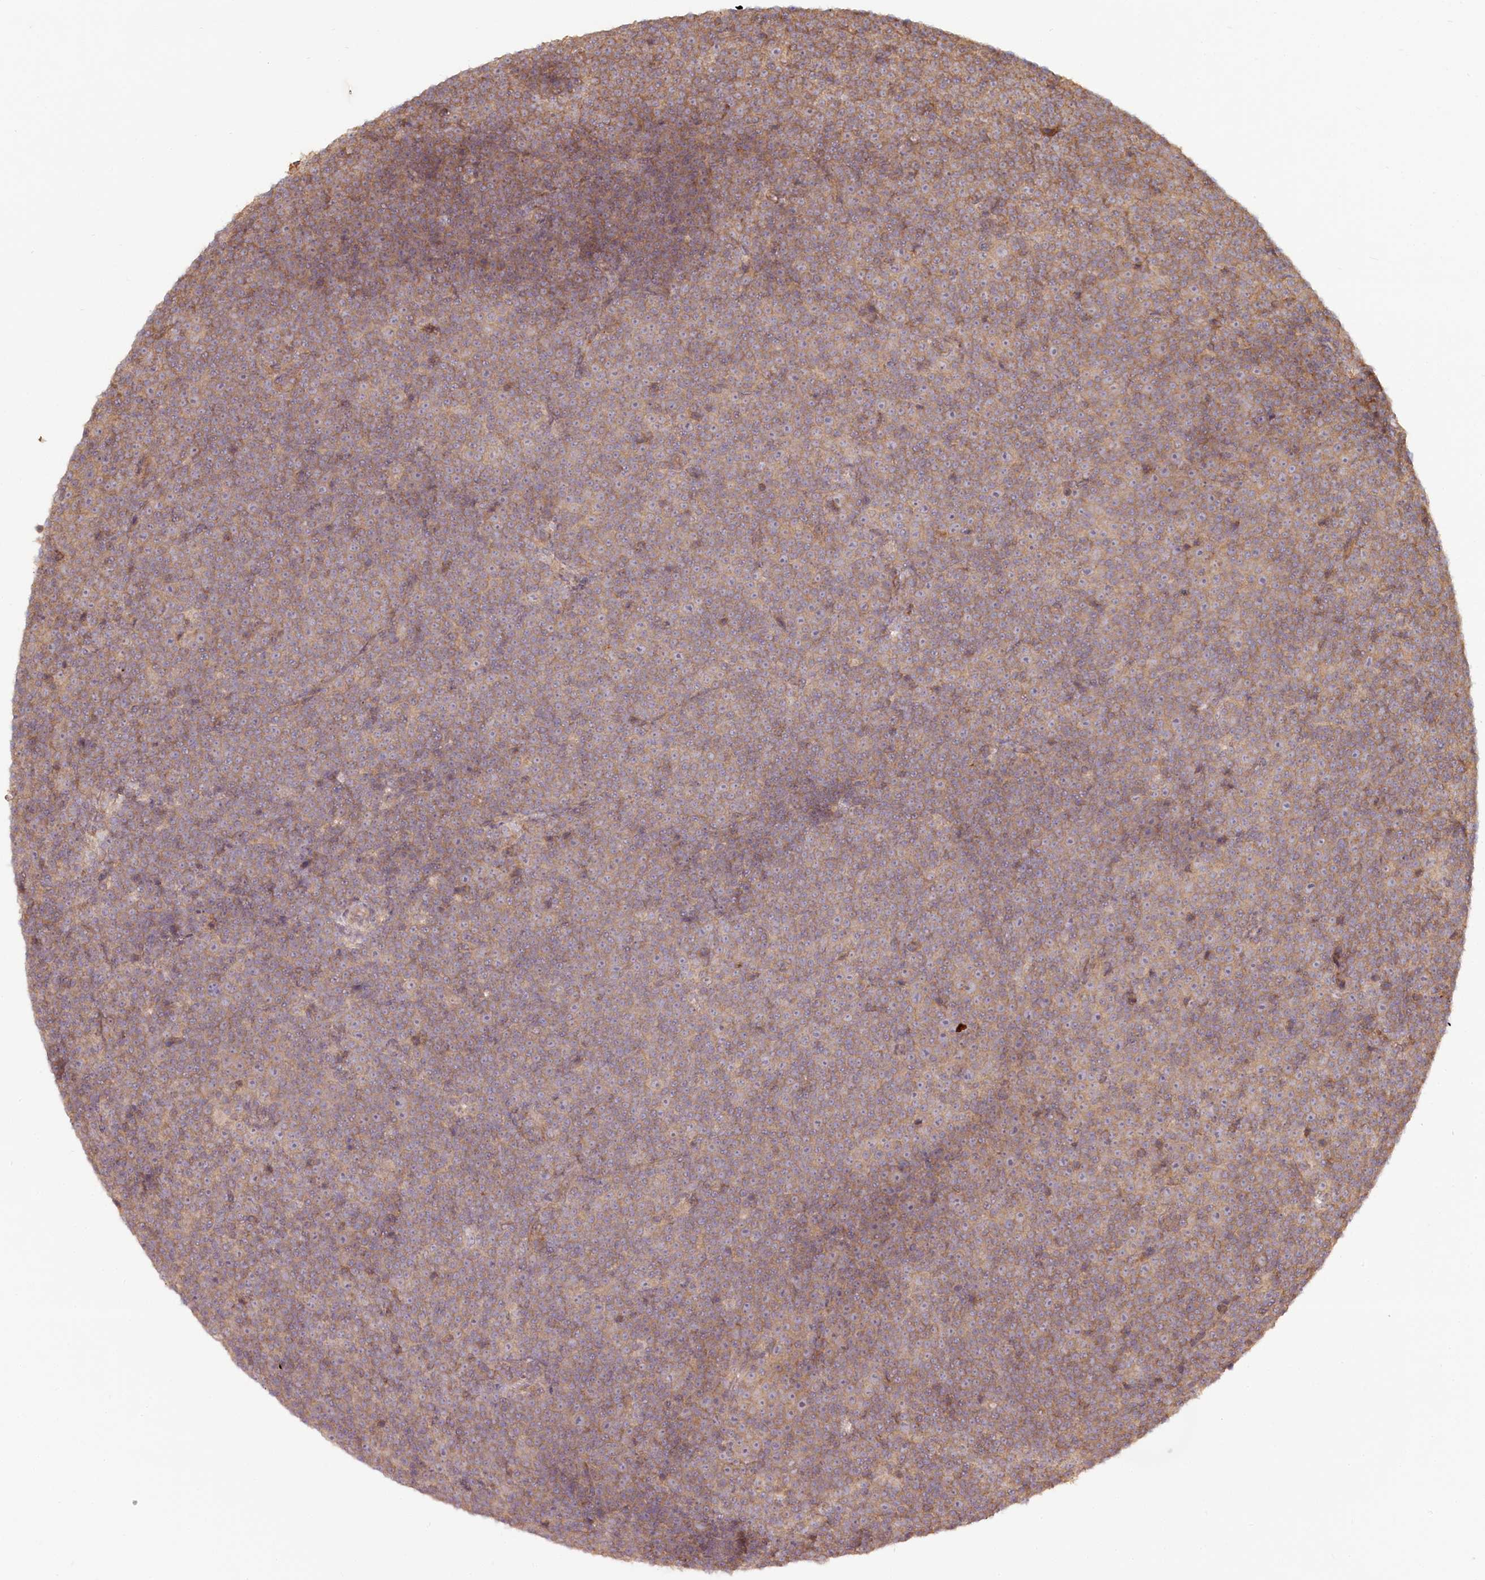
{"staining": {"intensity": "weak", "quantity": ">75%", "location": "cytoplasmic/membranous"}, "tissue": "lymphoma", "cell_type": "Tumor cells", "image_type": "cancer", "snomed": [{"axis": "morphology", "description": "Malignant lymphoma, non-Hodgkin's type, Low grade"}, {"axis": "topography", "description": "Lymph node"}], "caption": "Weak cytoplasmic/membranous staining is seen in about >75% of tumor cells in malignant lymphoma, non-Hodgkin's type (low-grade).", "gene": "TMIE", "patient": {"sex": "female", "age": 67}}